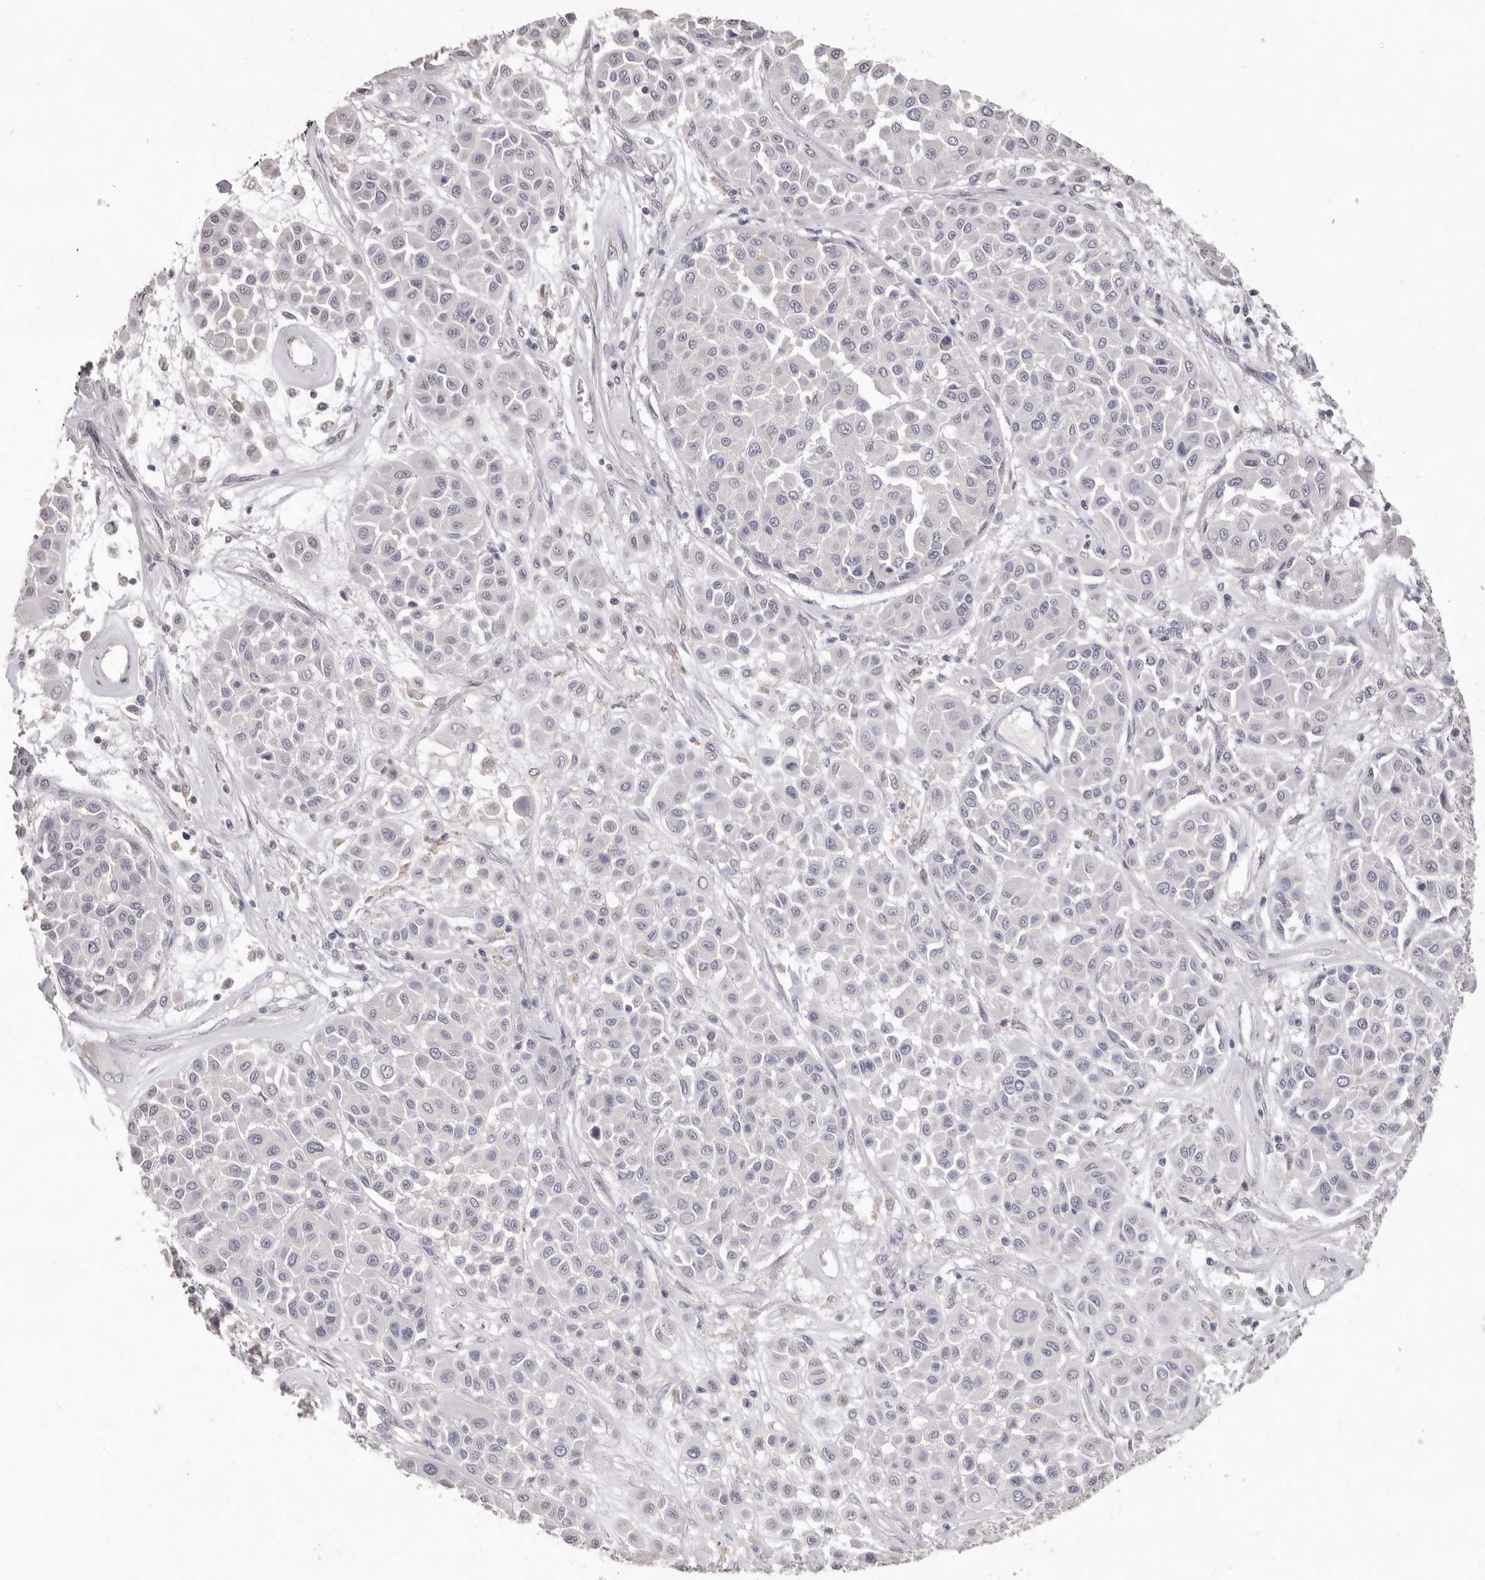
{"staining": {"intensity": "negative", "quantity": "none", "location": "none"}, "tissue": "melanoma", "cell_type": "Tumor cells", "image_type": "cancer", "snomed": [{"axis": "morphology", "description": "Malignant melanoma, Metastatic site"}, {"axis": "topography", "description": "Soft tissue"}], "caption": "Tumor cells show no significant staining in melanoma.", "gene": "ZYG11B", "patient": {"sex": "male", "age": 41}}